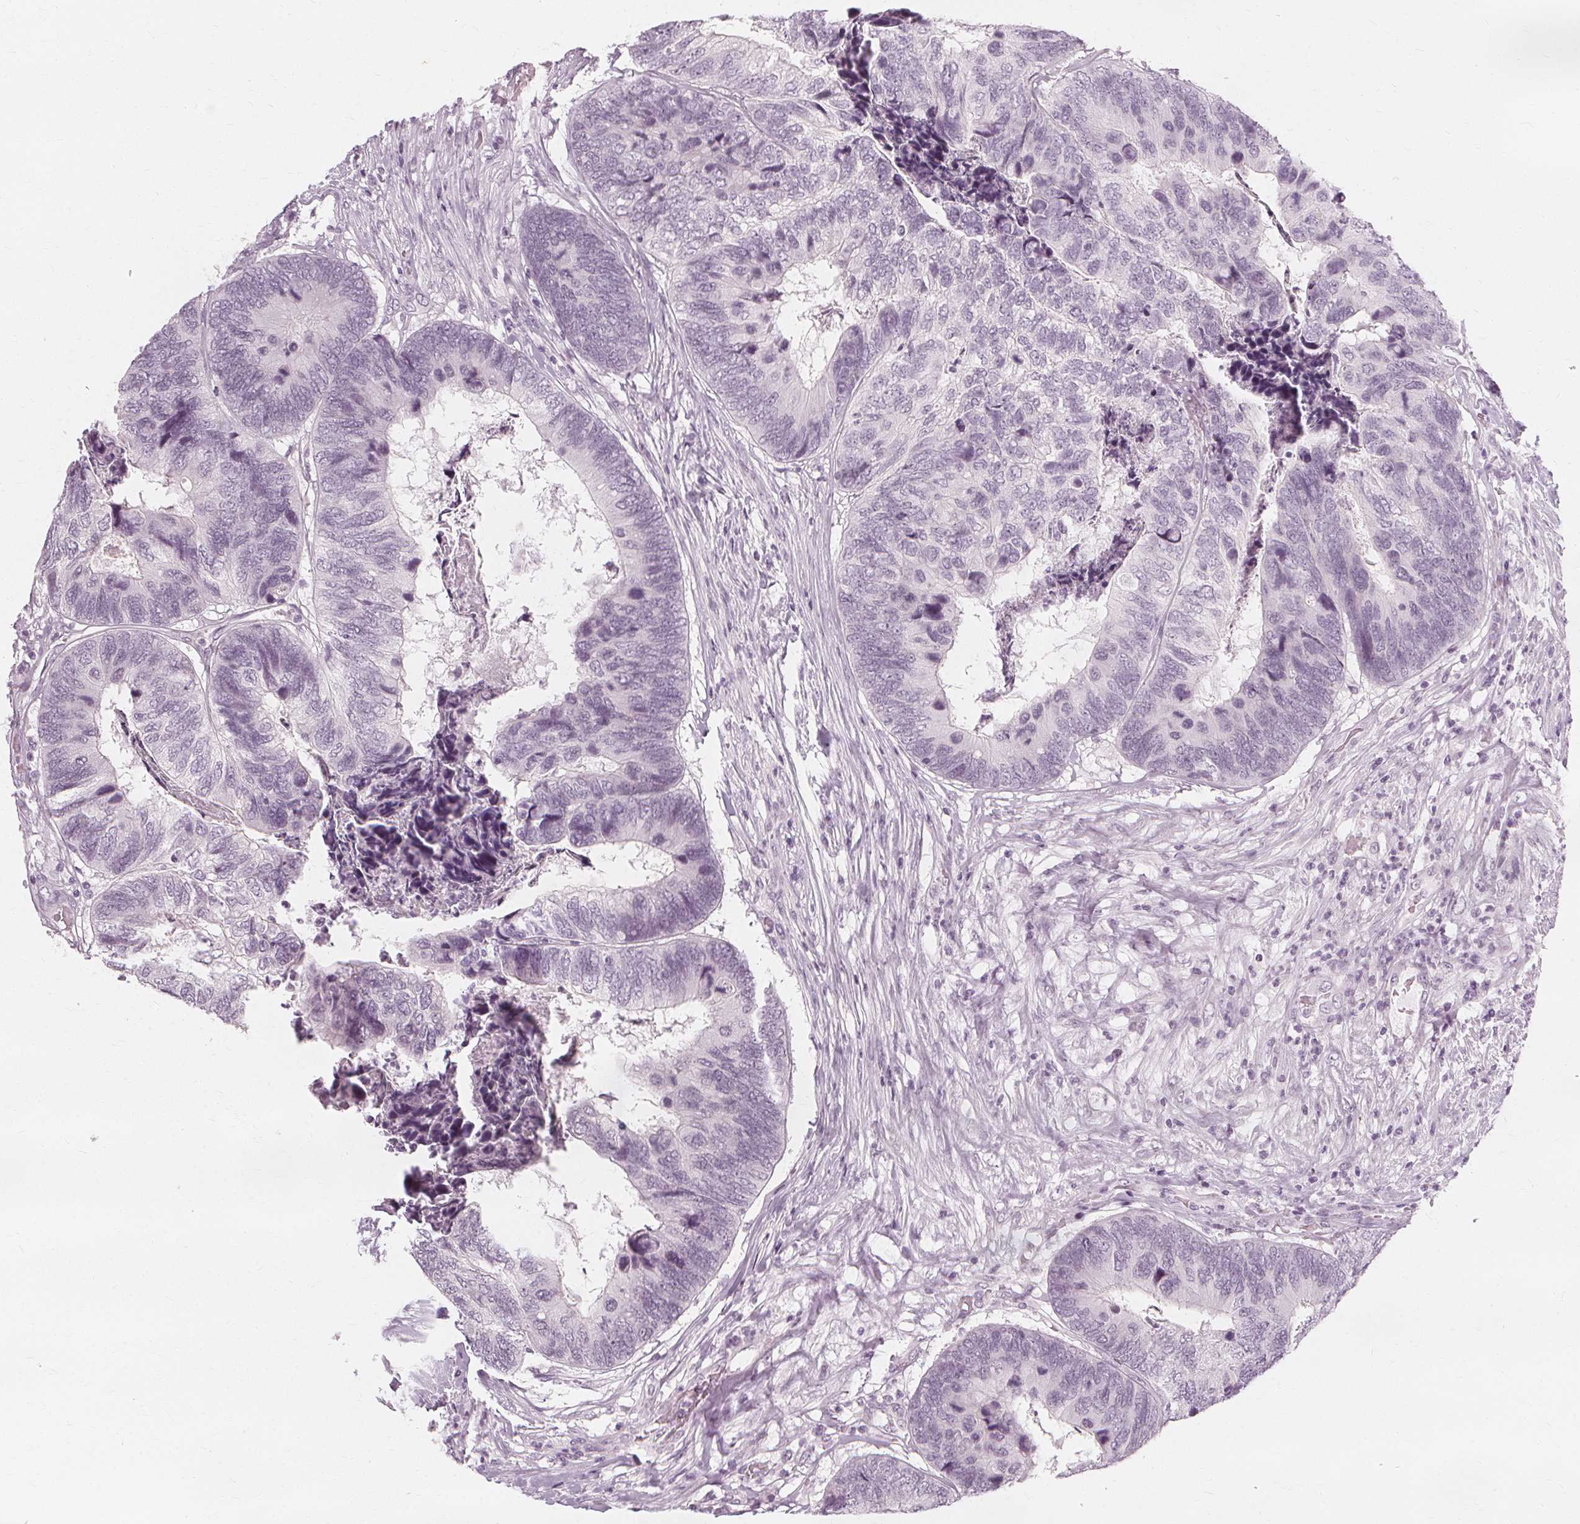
{"staining": {"intensity": "negative", "quantity": "none", "location": "none"}, "tissue": "colorectal cancer", "cell_type": "Tumor cells", "image_type": "cancer", "snomed": [{"axis": "morphology", "description": "Adenocarcinoma, NOS"}, {"axis": "topography", "description": "Colon"}], "caption": "Tumor cells are negative for brown protein staining in adenocarcinoma (colorectal).", "gene": "NXPE1", "patient": {"sex": "female", "age": 67}}